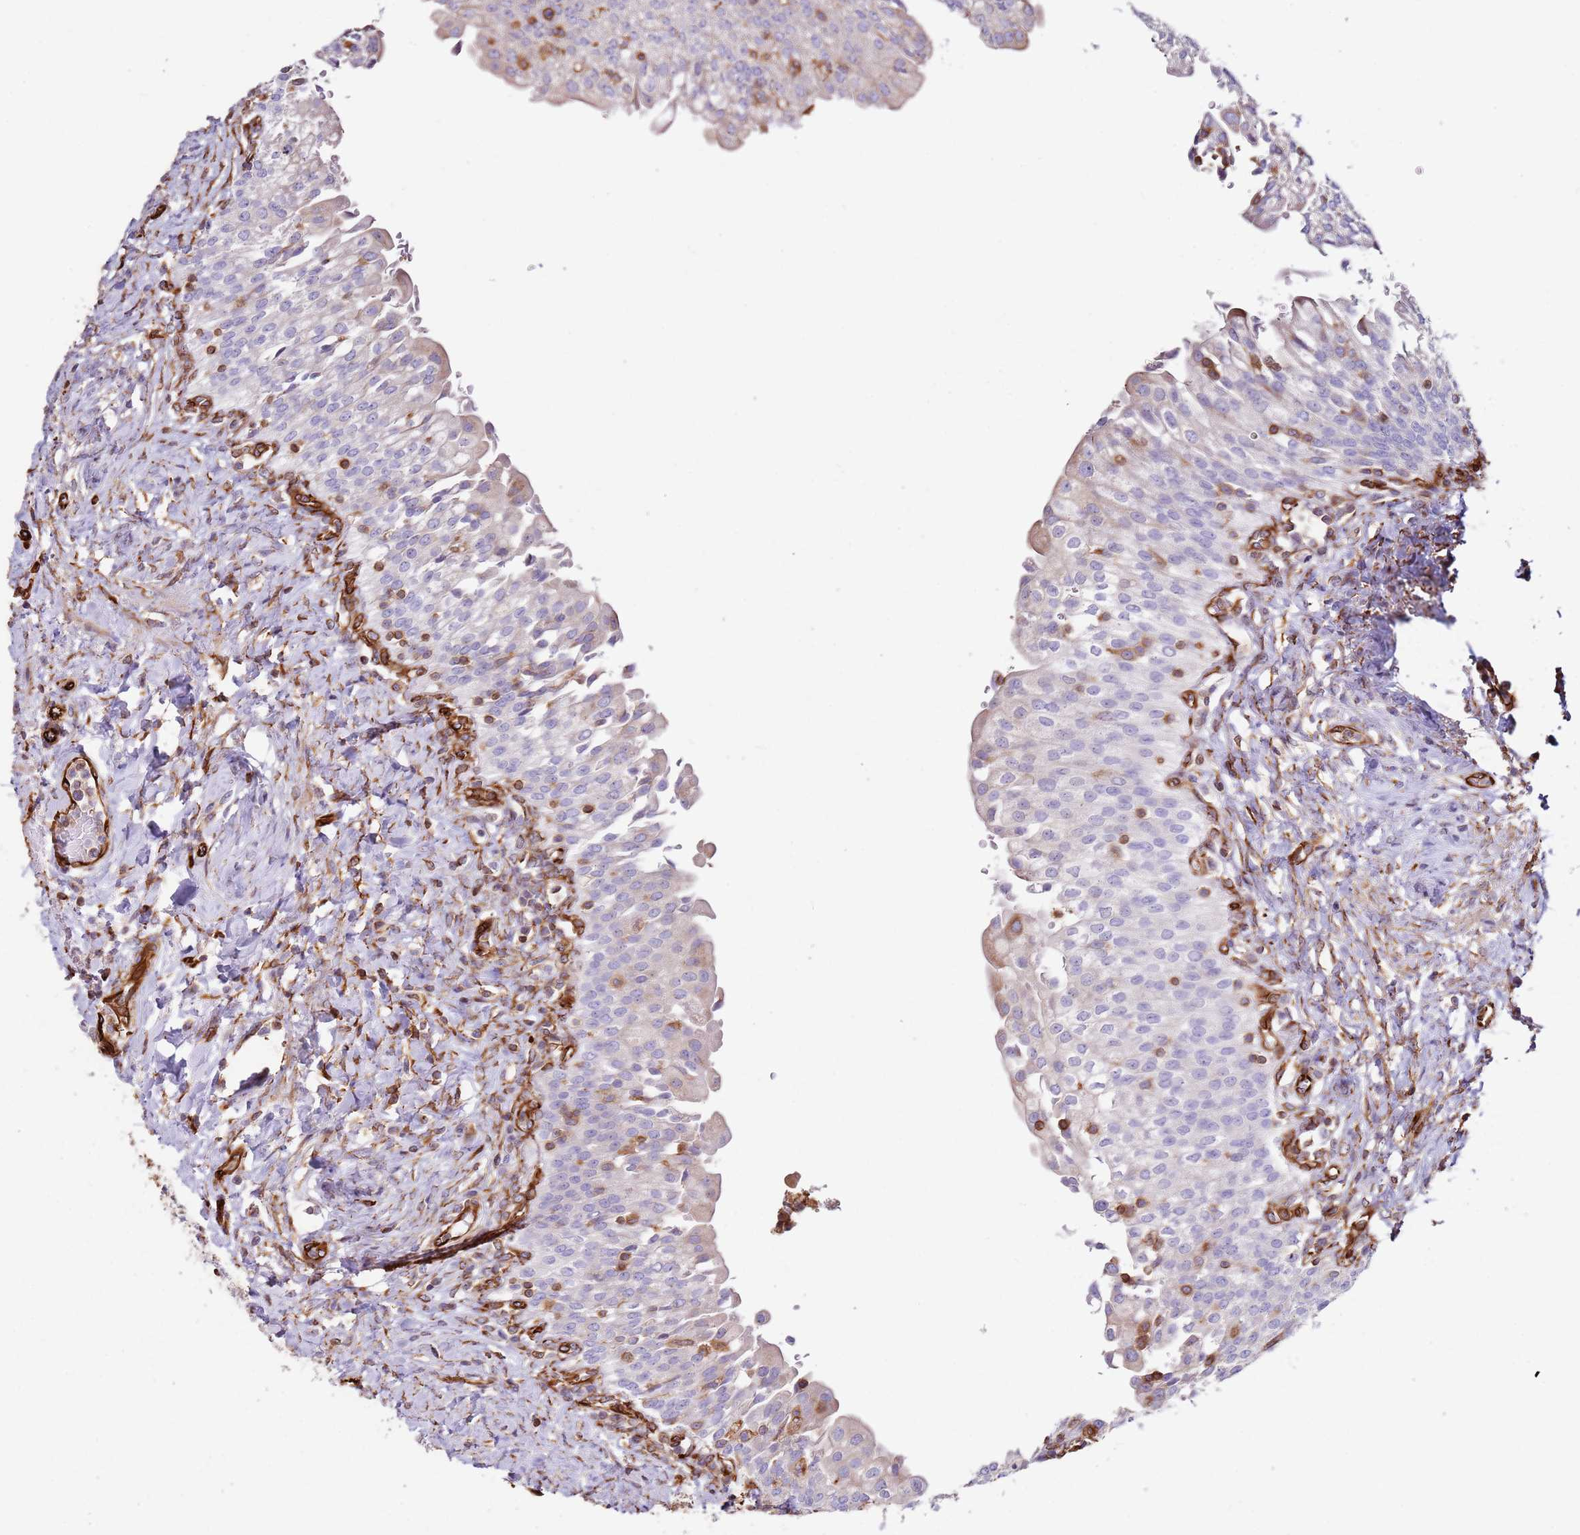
{"staining": {"intensity": "negative", "quantity": "none", "location": "none"}, "tissue": "urinary bladder", "cell_type": "Urothelial cells", "image_type": "normal", "snomed": [{"axis": "morphology", "description": "Normal tissue, NOS"}, {"axis": "morphology", "description": "Inflammation, NOS"}, {"axis": "topography", "description": "Urinary bladder"}], "caption": "Image shows no significant protein staining in urothelial cells of unremarkable urinary bladder. (DAB immunohistochemistry (IHC) visualized using brightfield microscopy, high magnification).", "gene": "MRGPRE", "patient": {"sex": "male", "age": 64}}